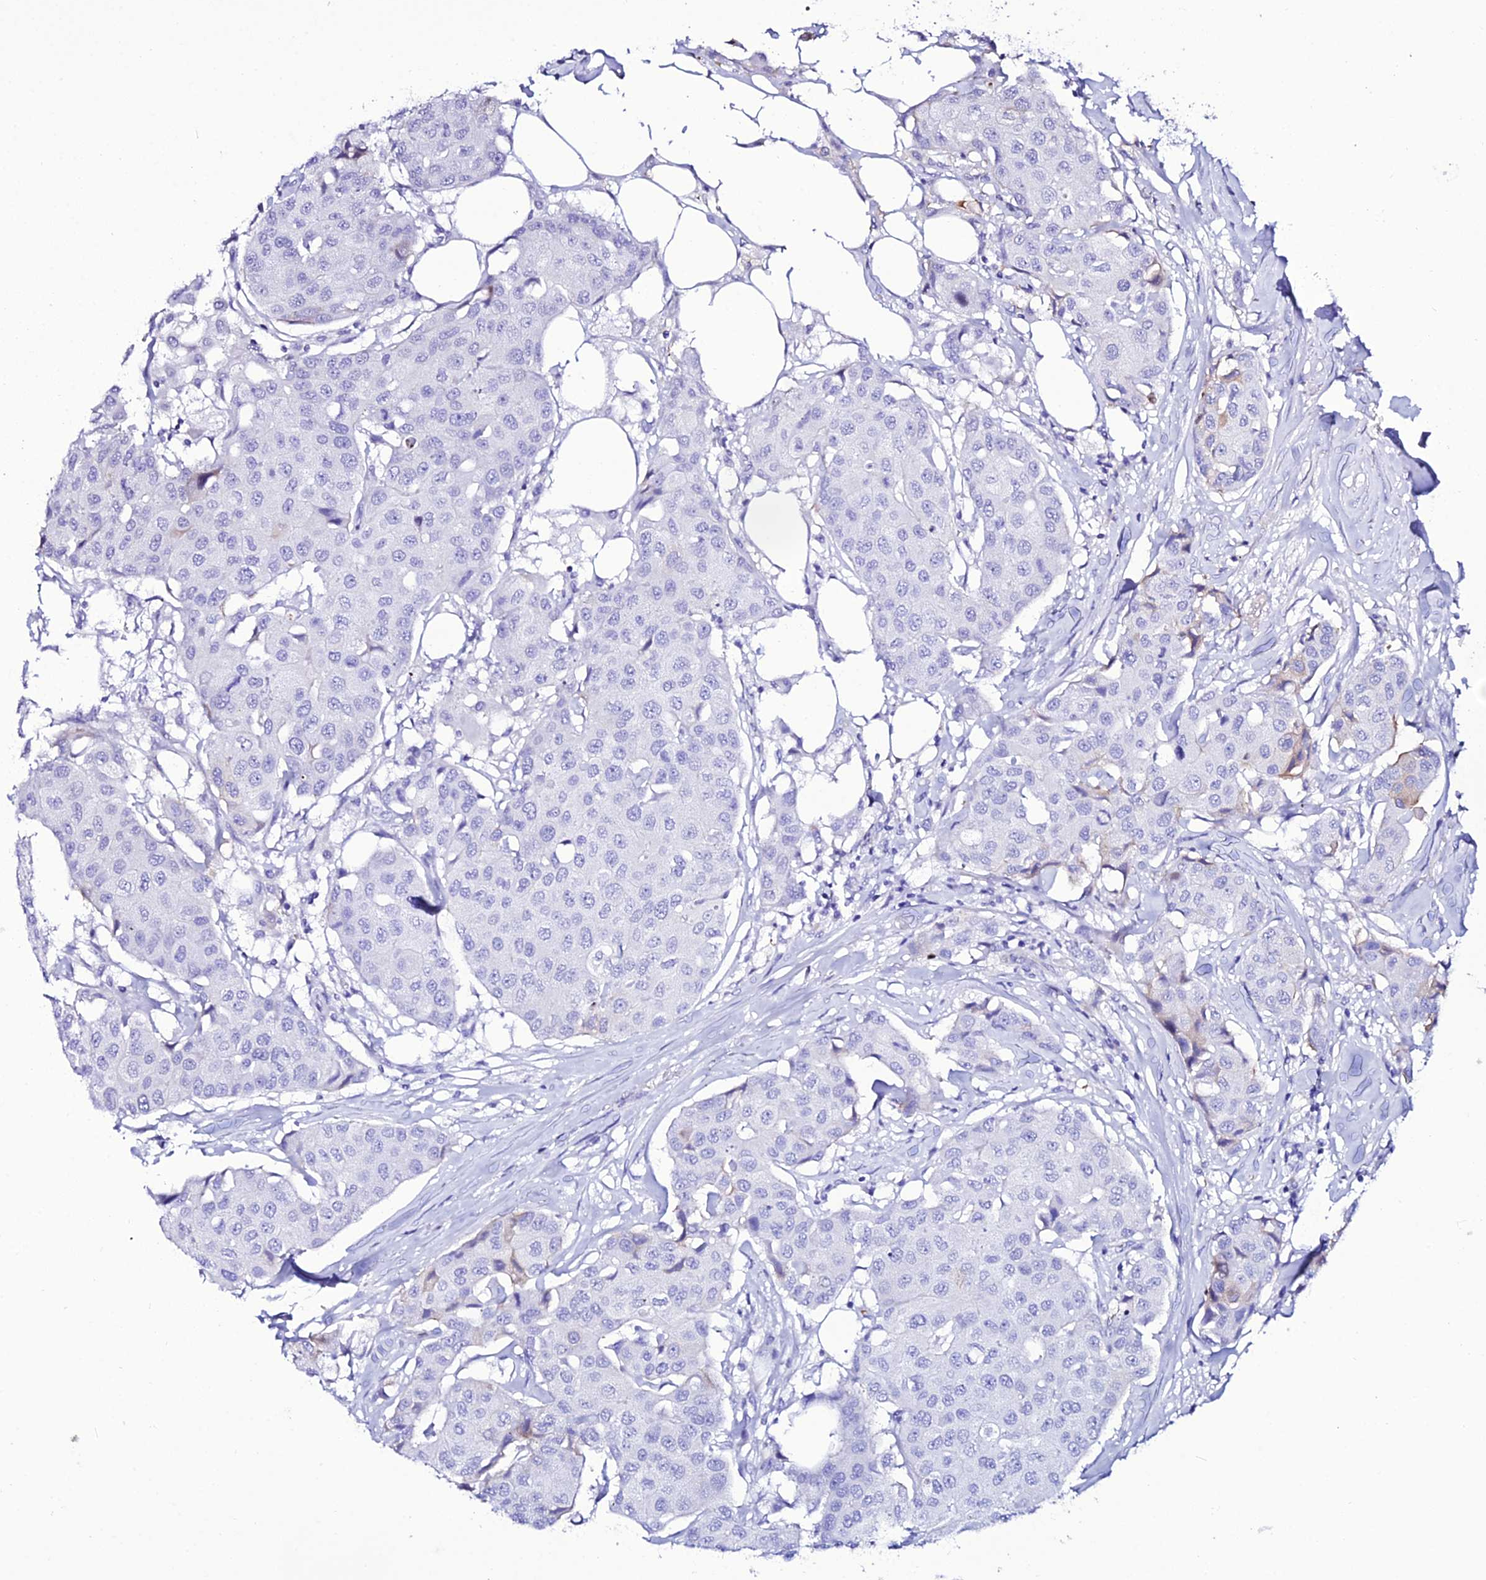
{"staining": {"intensity": "negative", "quantity": "none", "location": "none"}, "tissue": "breast cancer", "cell_type": "Tumor cells", "image_type": "cancer", "snomed": [{"axis": "morphology", "description": "Duct carcinoma"}, {"axis": "topography", "description": "Breast"}], "caption": "A high-resolution micrograph shows immunohistochemistry staining of breast cancer, which exhibits no significant positivity in tumor cells. (DAB (3,3'-diaminobenzidine) immunohistochemistry with hematoxylin counter stain).", "gene": "DEFB132", "patient": {"sex": "female", "age": 80}}